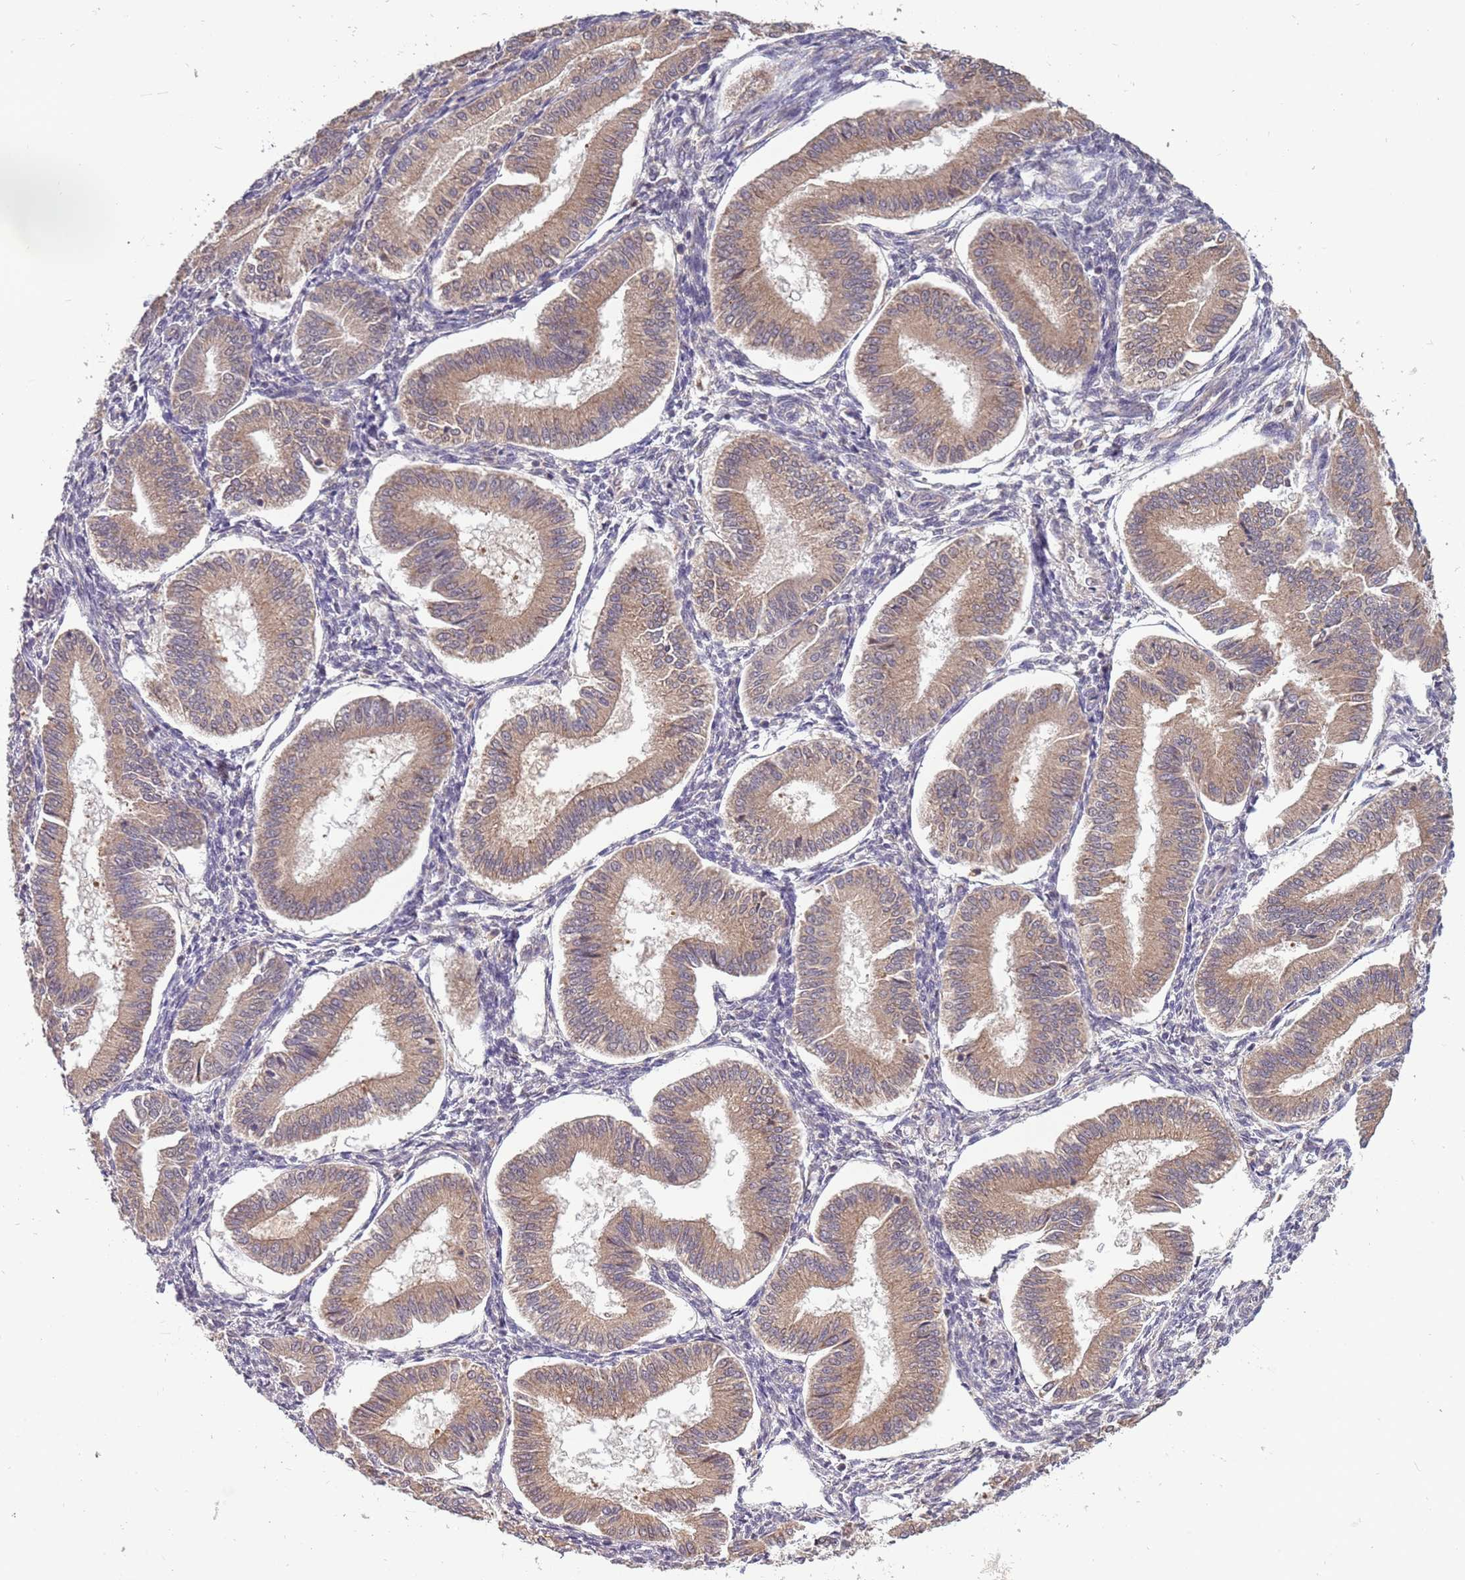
{"staining": {"intensity": "negative", "quantity": "none", "location": "none"}, "tissue": "endometrium", "cell_type": "Cells in endometrial stroma", "image_type": "normal", "snomed": [{"axis": "morphology", "description": "Normal tissue, NOS"}, {"axis": "topography", "description": "Endometrium"}], "caption": "Immunohistochemical staining of benign human endometrium demonstrates no significant expression in cells in endometrial stroma.", "gene": "USP32", "patient": {"sex": "female", "age": 39}}